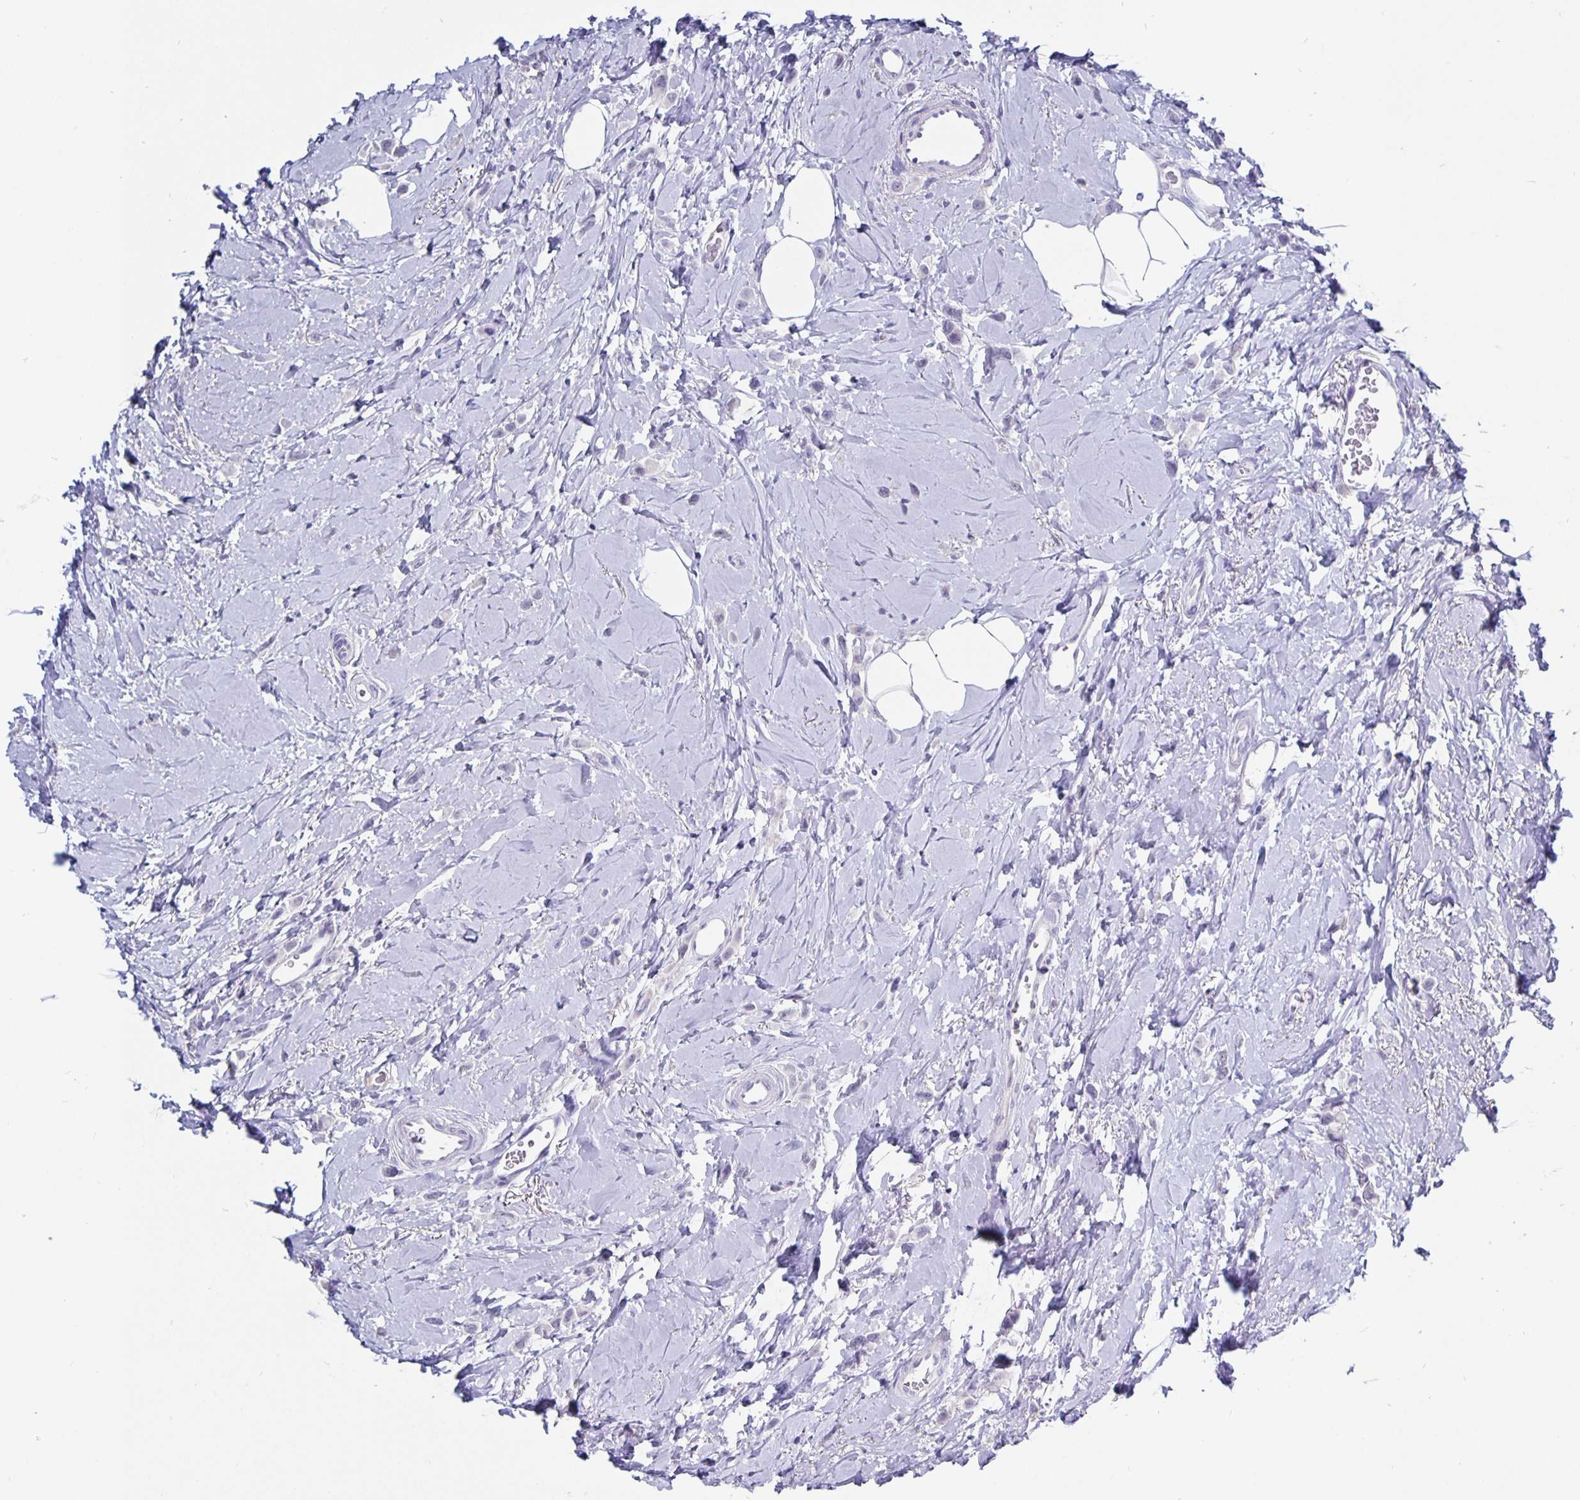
{"staining": {"intensity": "negative", "quantity": "none", "location": "none"}, "tissue": "breast cancer", "cell_type": "Tumor cells", "image_type": "cancer", "snomed": [{"axis": "morphology", "description": "Lobular carcinoma"}, {"axis": "topography", "description": "Breast"}], "caption": "Breast lobular carcinoma stained for a protein using immunohistochemistry (IHC) reveals no expression tumor cells.", "gene": "ODF3B", "patient": {"sex": "female", "age": 66}}